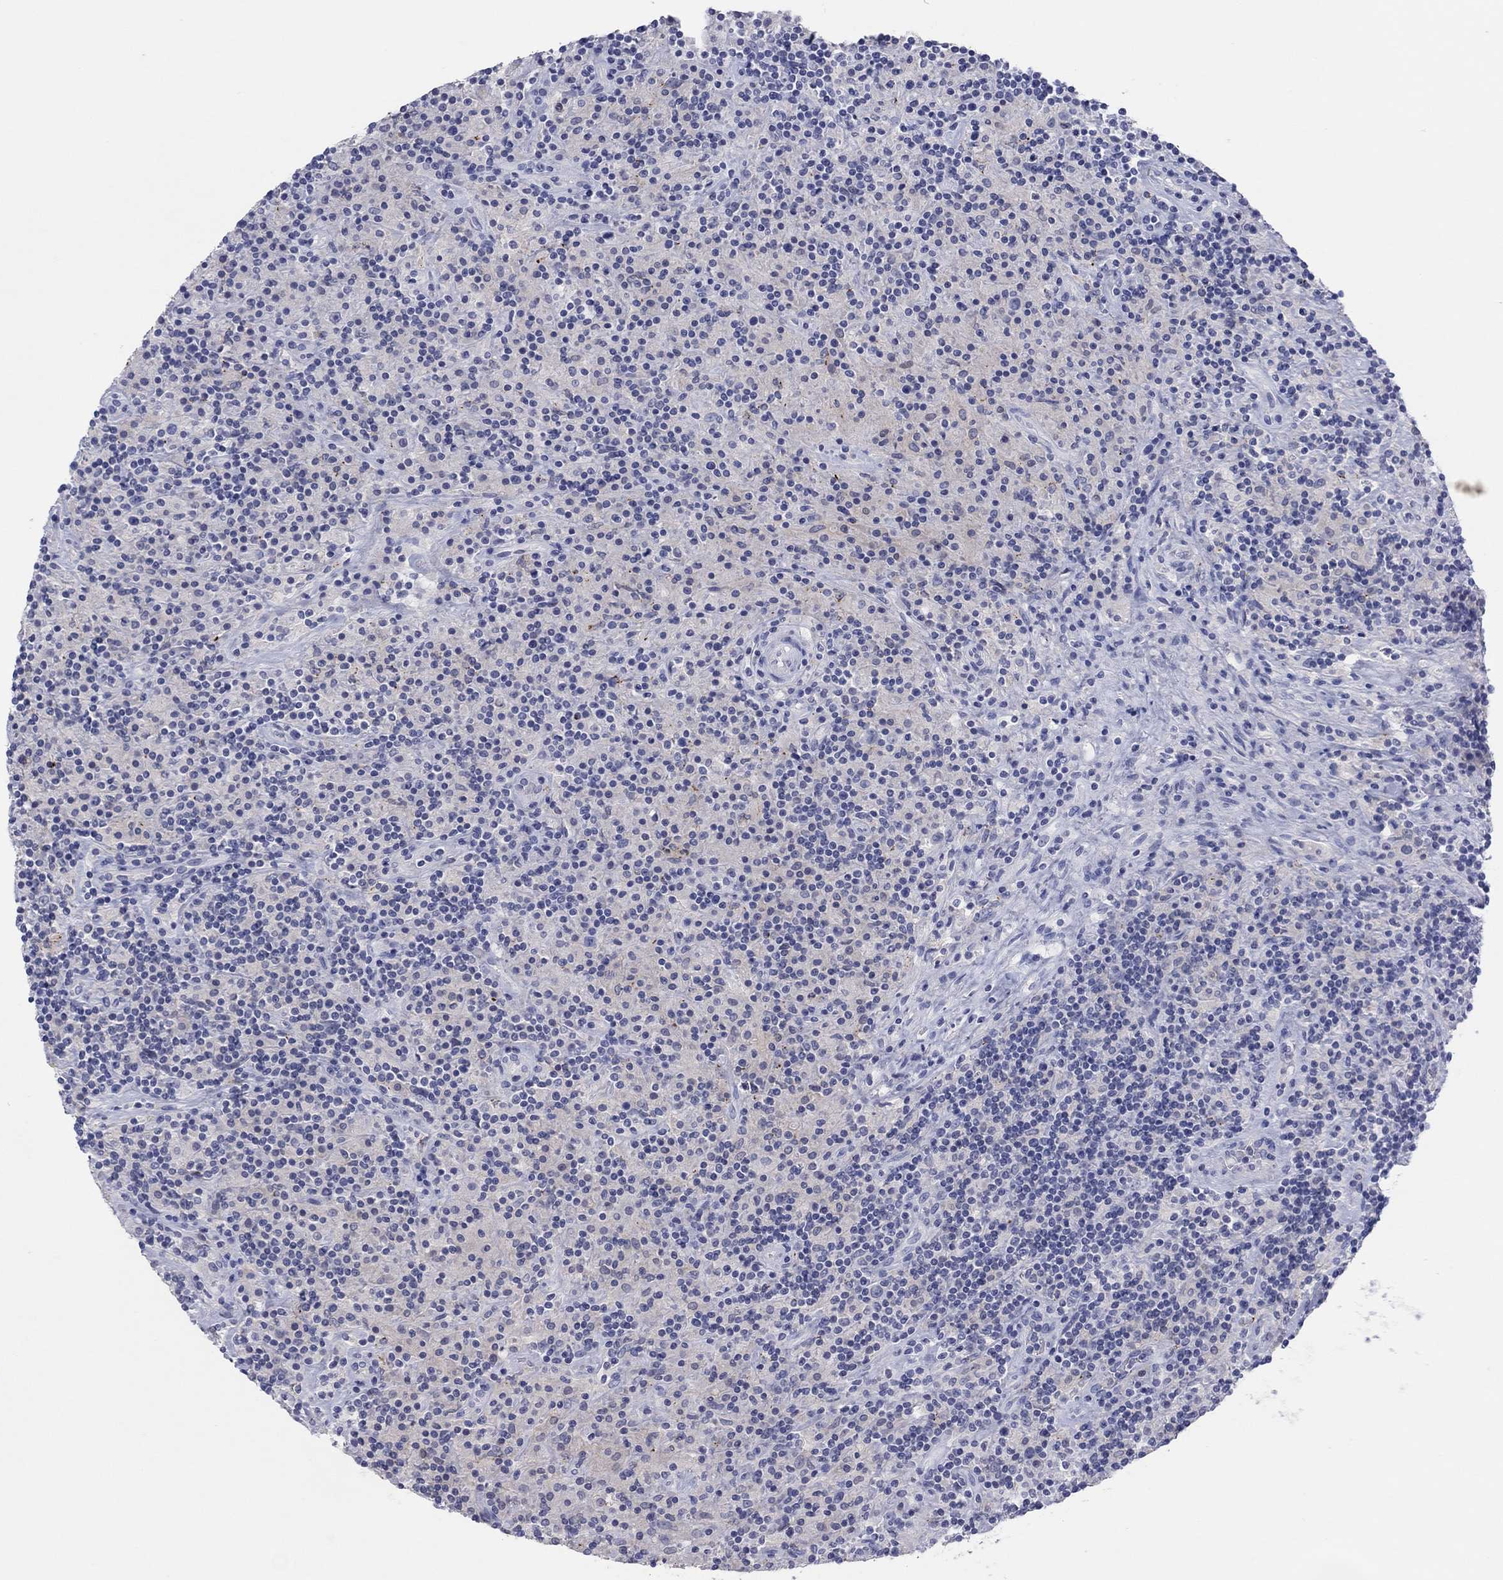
{"staining": {"intensity": "negative", "quantity": "none", "location": "none"}, "tissue": "lymphoma", "cell_type": "Tumor cells", "image_type": "cancer", "snomed": [{"axis": "morphology", "description": "Hodgkin's disease, NOS"}, {"axis": "topography", "description": "Lymph node"}], "caption": "Immunohistochemical staining of Hodgkin's disease reveals no significant positivity in tumor cells.", "gene": "CPNE6", "patient": {"sex": "male", "age": 70}}